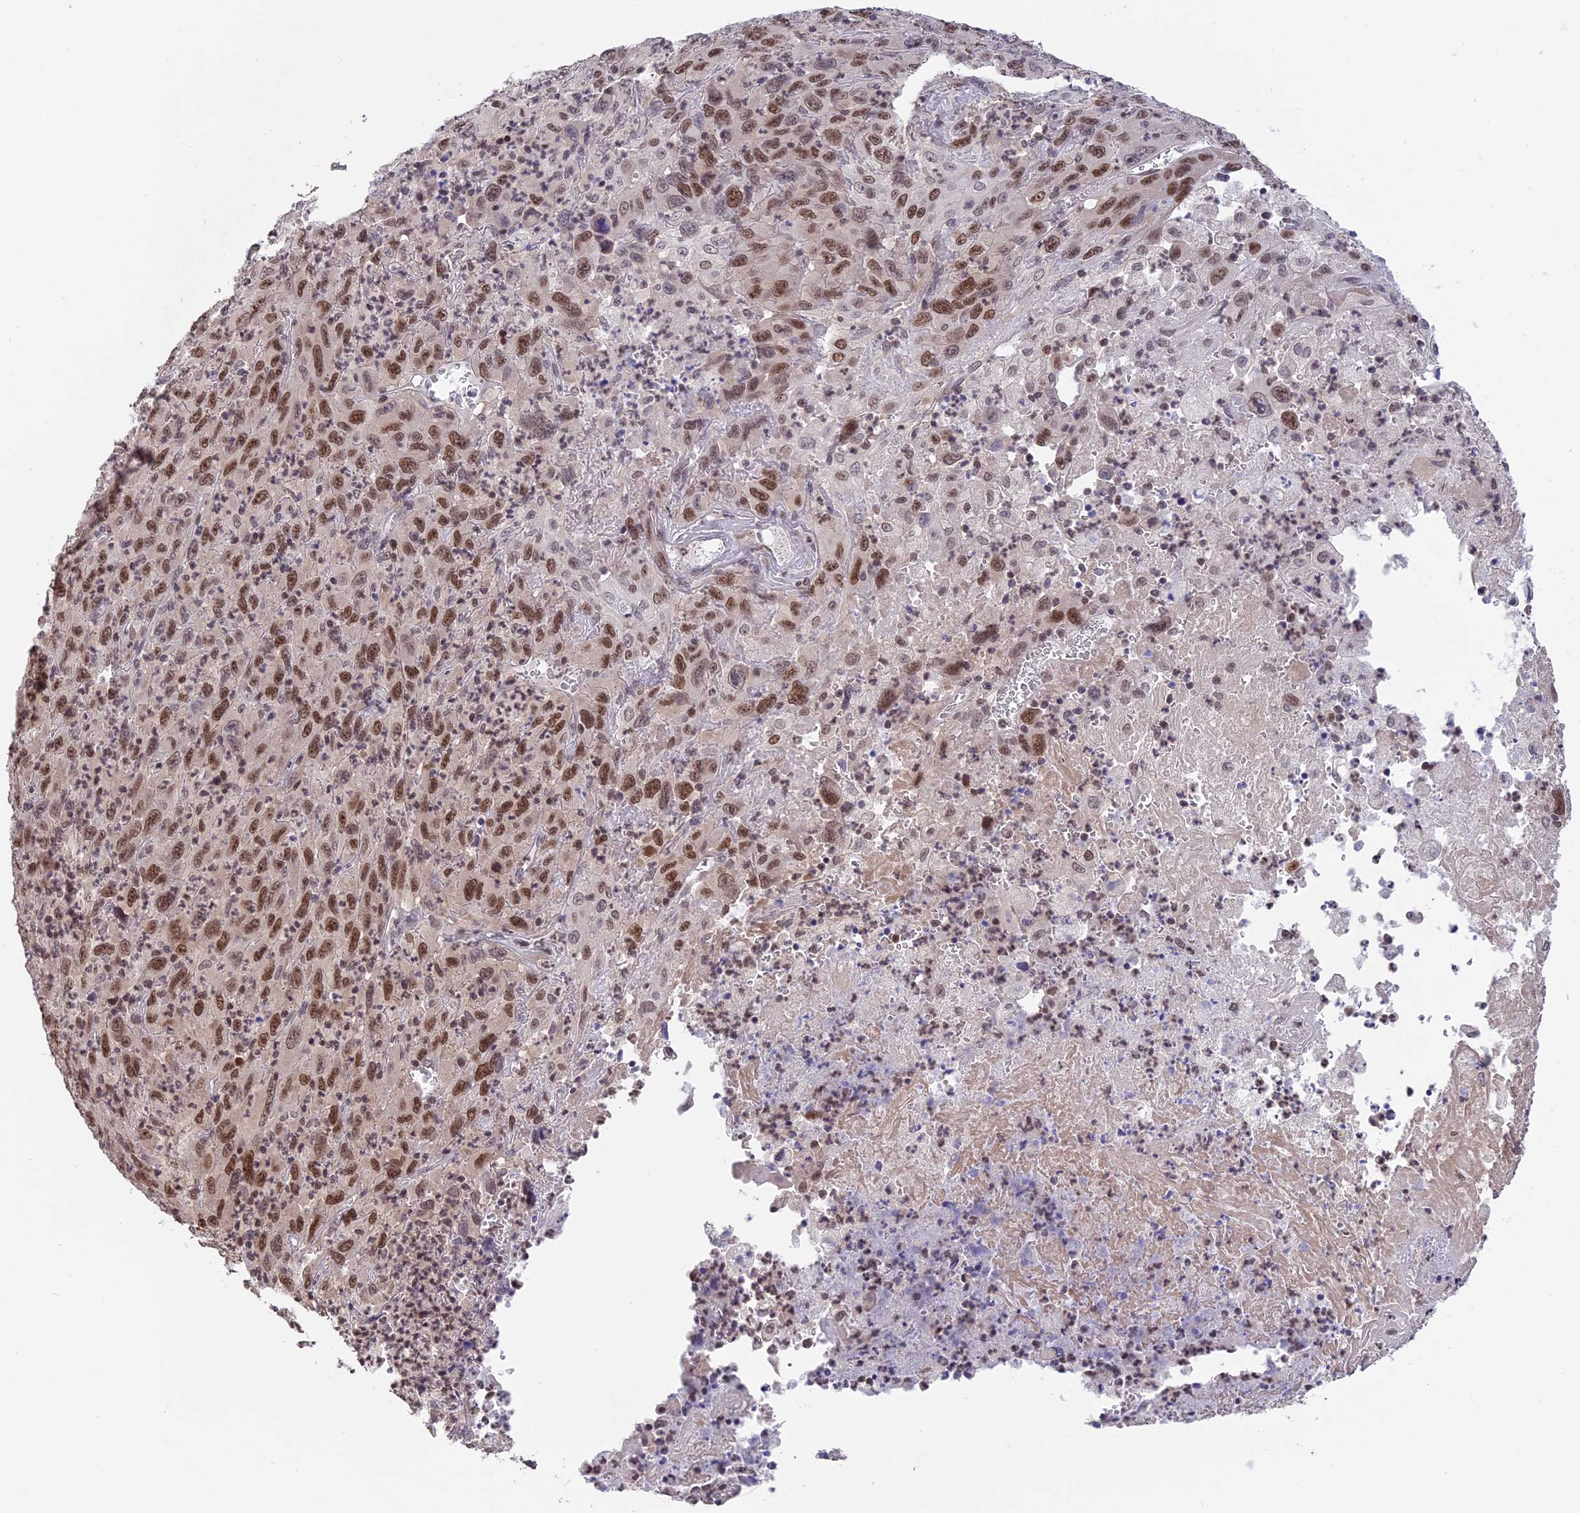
{"staining": {"intensity": "moderate", "quantity": ">75%", "location": "nuclear"}, "tissue": "melanoma", "cell_type": "Tumor cells", "image_type": "cancer", "snomed": [{"axis": "morphology", "description": "Malignant melanoma, Metastatic site"}, {"axis": "topography", "description": "Skin"}], "caption": "Melanoma tissue displays moderate nuclear positivity in about >75% of tumor cells (IHC, brightfield microscopy, high magnification).", "gene": "RFC5", "patient": {"sex": "female", "age": 56}}